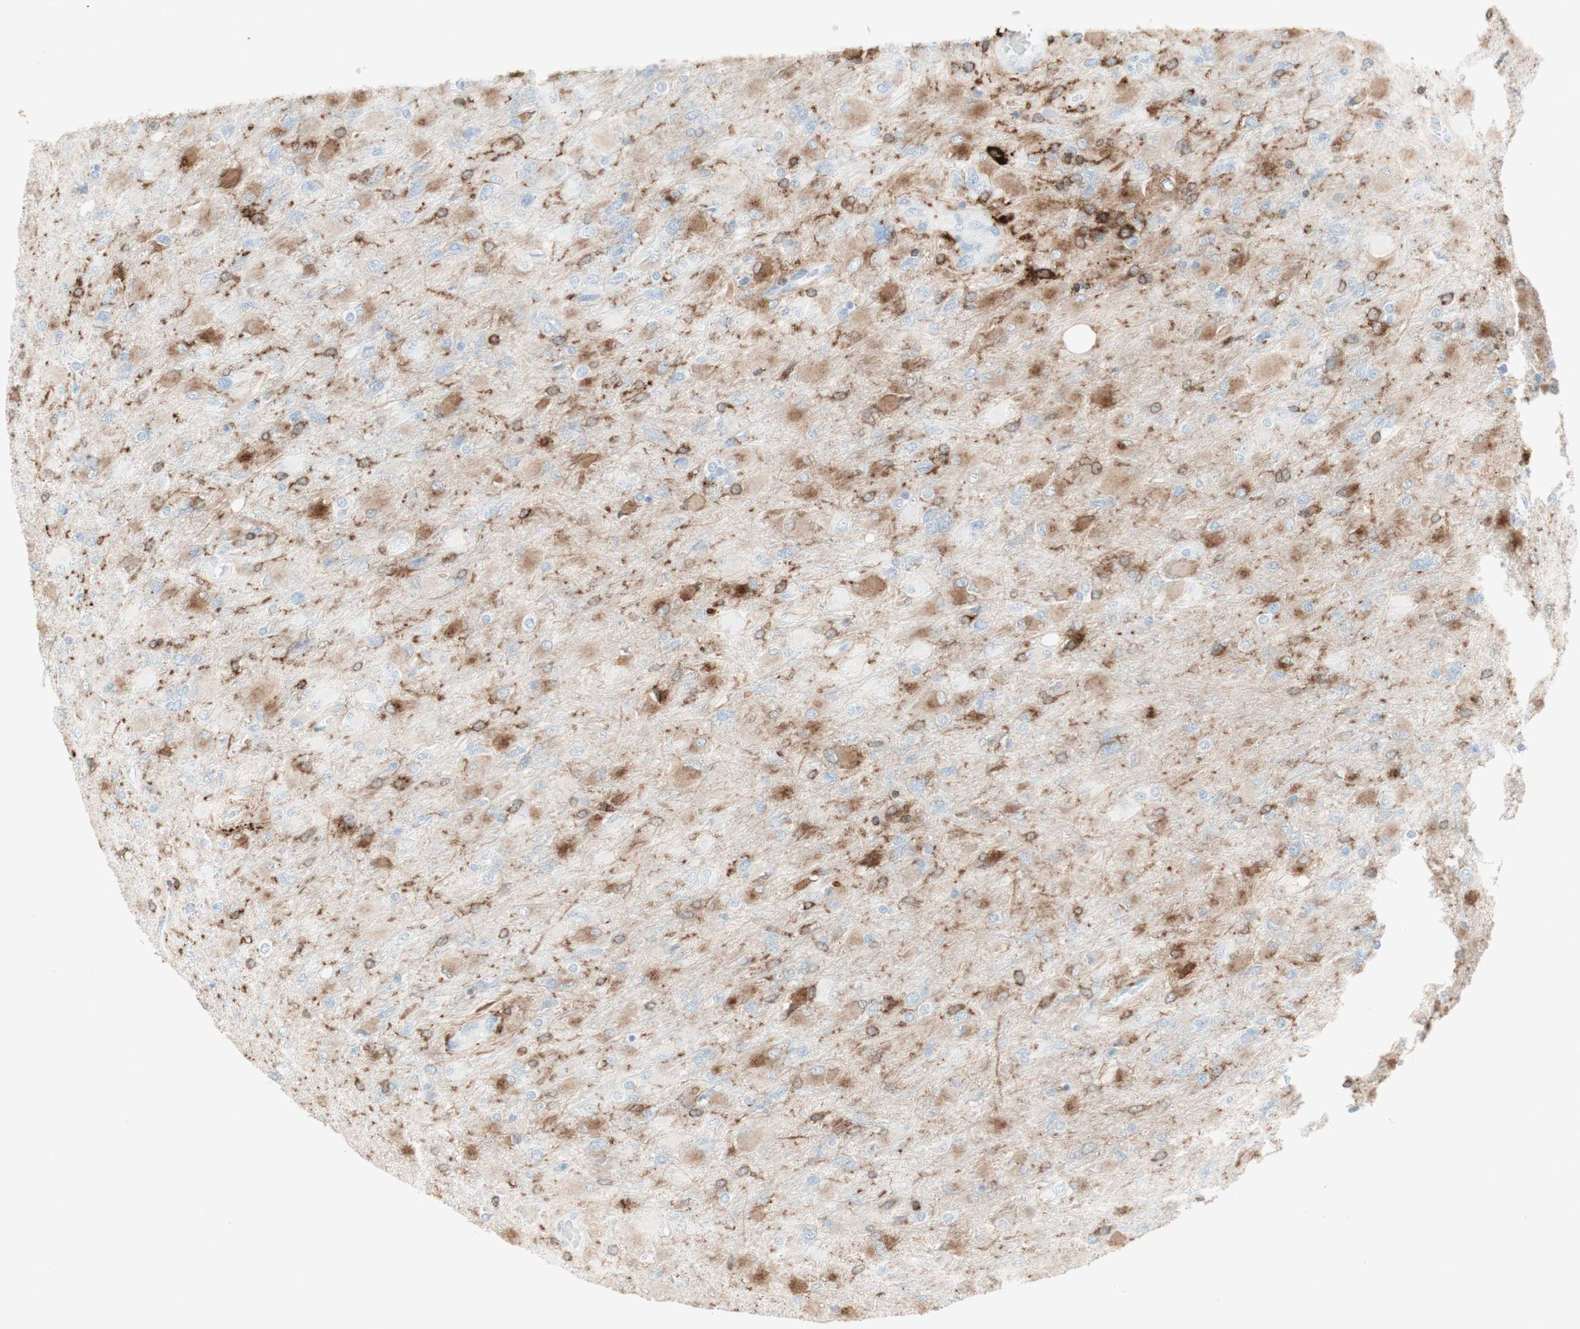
{"staining": {"intensity": "weak", "quantity": ">75%", "location": "cytoplasmic/membranous"}, "tissue": "glioma", "cell_type": "Tumor cells", "image_type": "cancer", "snomed": [{"axis": "morphology", "description": "Glioma, malignant, High grade"}, {"axis": "topography", "description": "Cerebral cortex"}], "caption": "DAB (3,3'-diaminobenzidine) immunohistochemical staining of human glioma shows weak cytoplasmic/membranous protein positivity in about >75% of tumor cells.", "gene": "HLA-DPB1", "patient": {"sex": "female", "age": 36}}